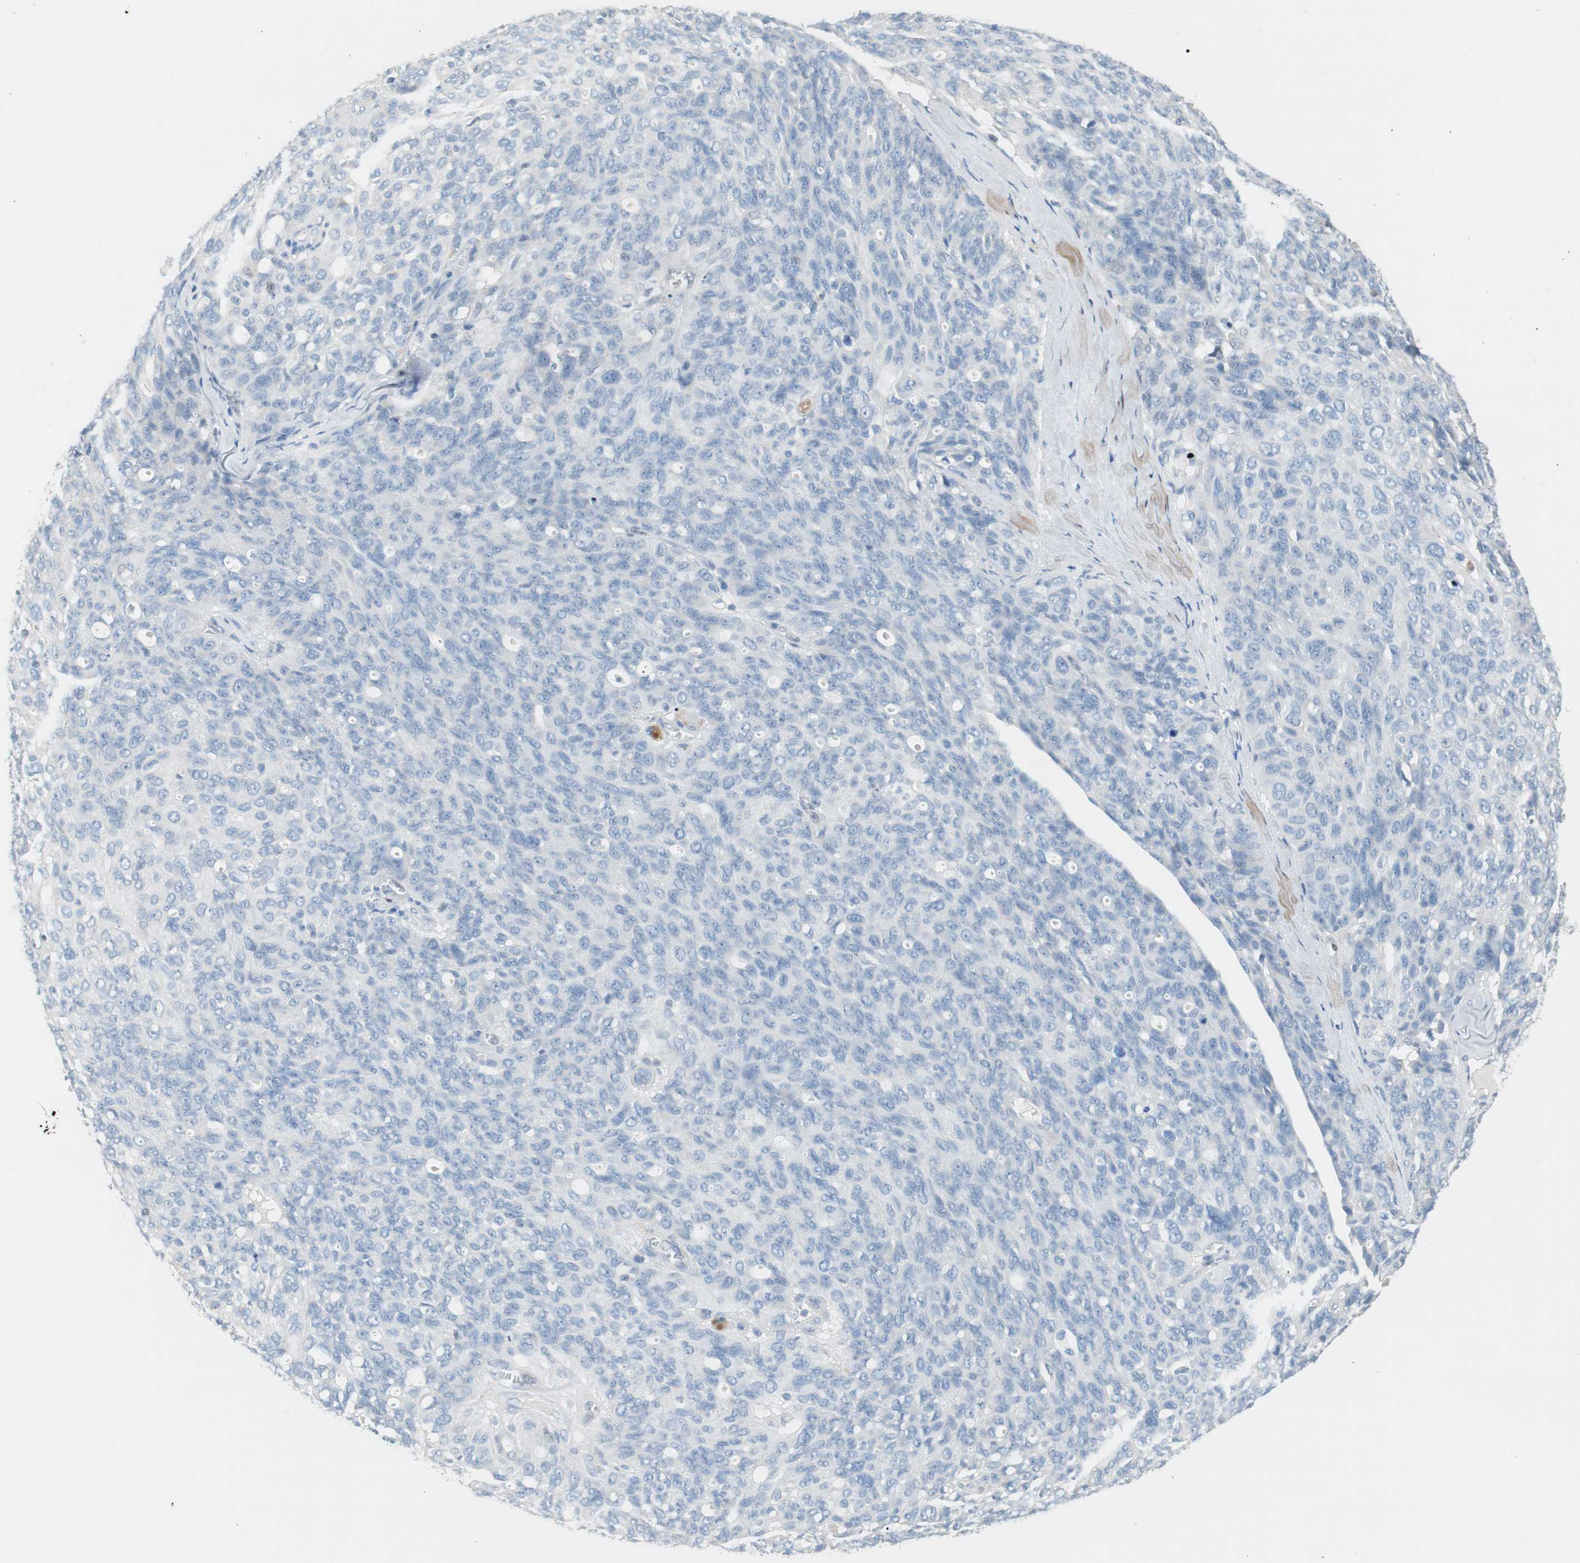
{"staining": {"intensity": "weak", "quantity": "<25%", "location": "nuclear"}, "tissue": "ovarian cancer", "cell_type": "Tumor cells", "image_type": "cancer", "snomed": [{"axis": "morphology", "description": "Carcinoma, endometroid"}, {"axis": "topography", "description": "Ovary"}], "caption": "Micrograph shows no significant protein positivity in tumor cells of ovarian cancer (endometroid carcinoma).", "gene": "FOSL1", "patient": {"sex": "female", "age": 60}}